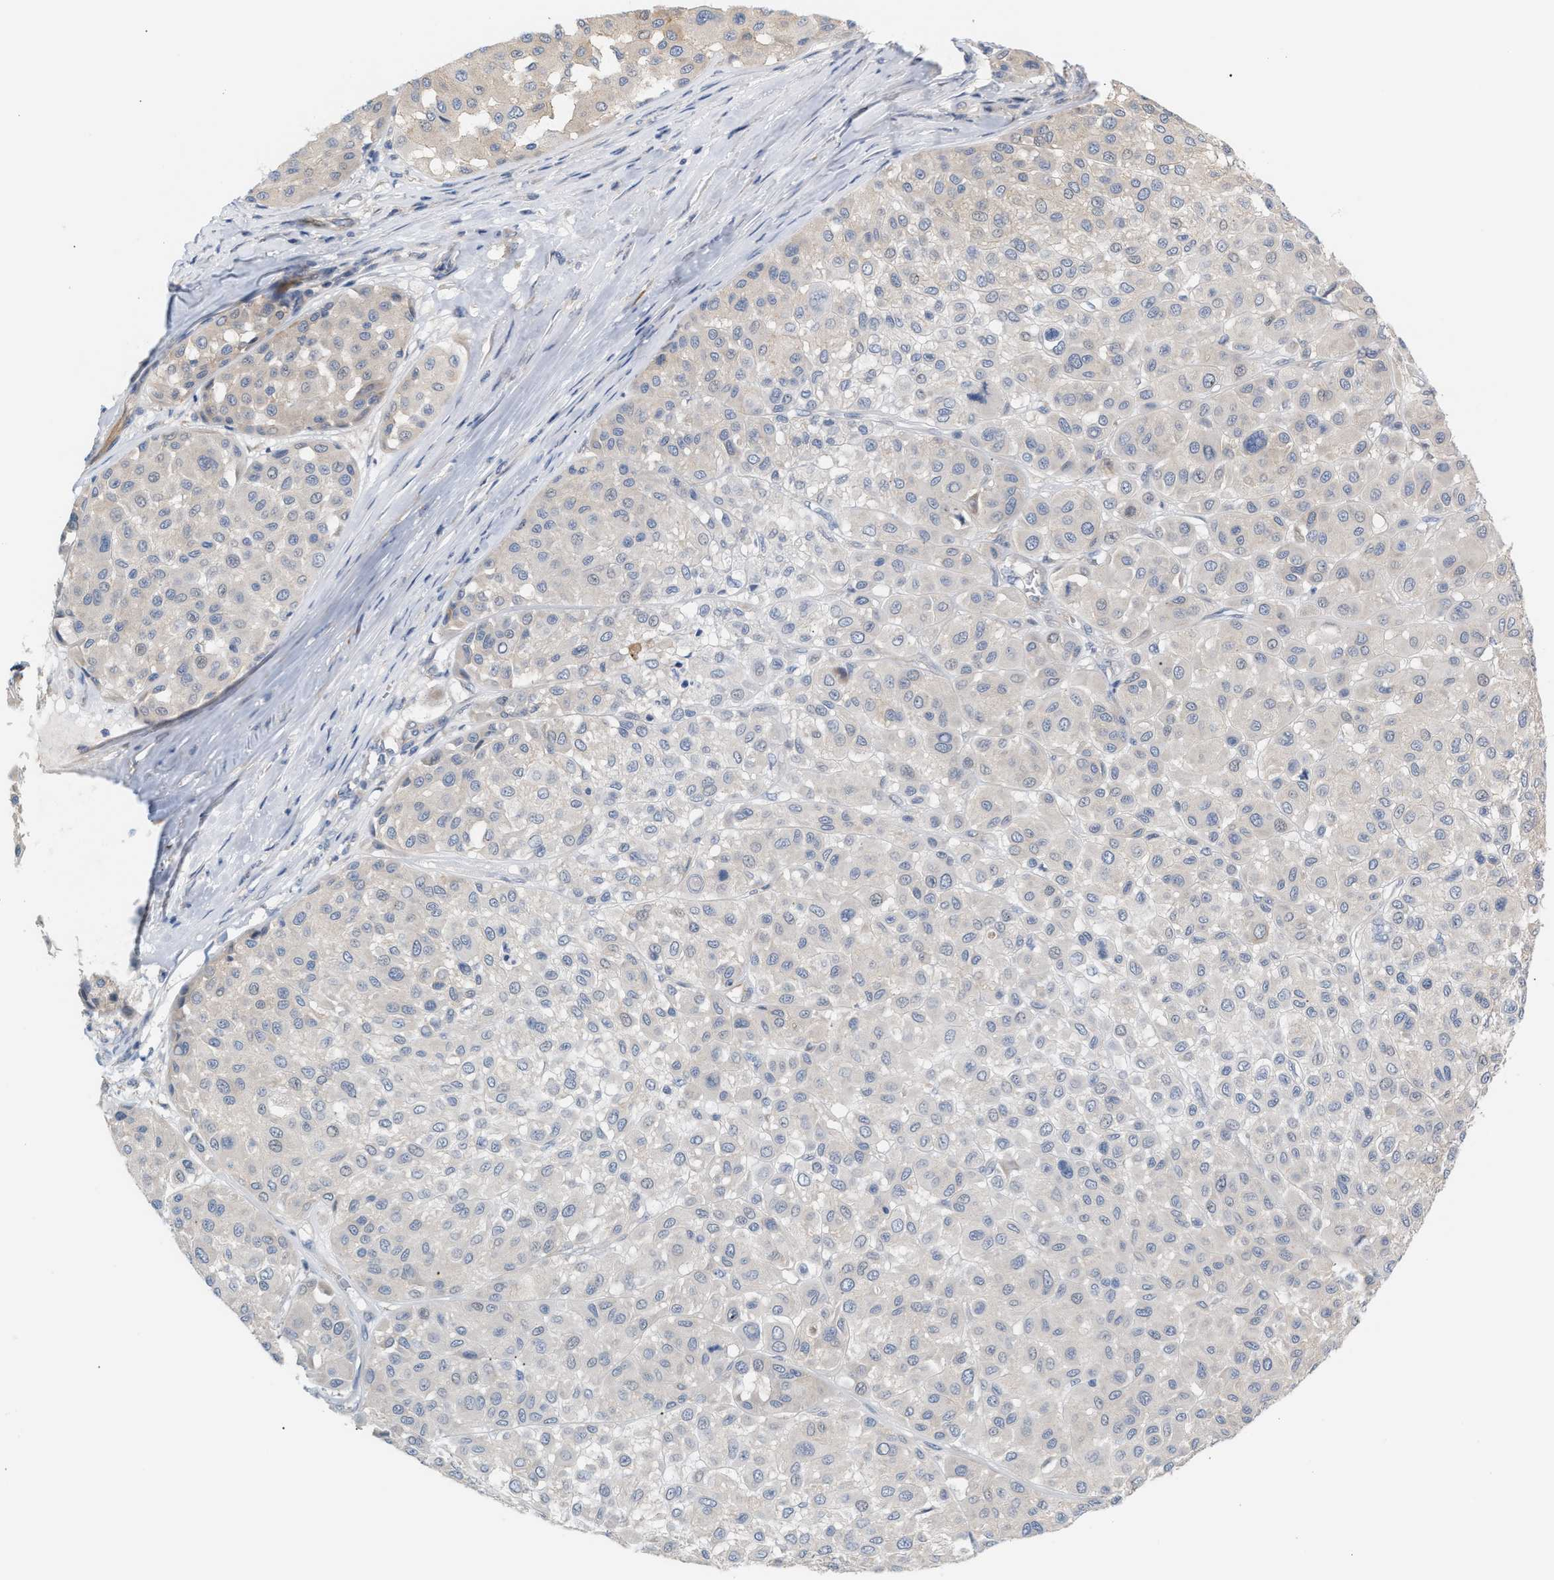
{"staining": {"intensity": "negative", "quantity": "none", "location": "none"}, "tissue": "melanoma", "cell_type": "Tumor cells", "image_type": "cancer", "snomed": [{"axis": "morphology", "description": "Malignant melanoma, Metastatic site"}, {"axis": "topography", "description": "Soft tissue"}], "caption": "Immunohistochemical staining of malignant melanoma (metastatic site) displays no significant staining in tumor cells.", "gene": "LRCH1", "patient": {"sex": "male", "age": 41}}